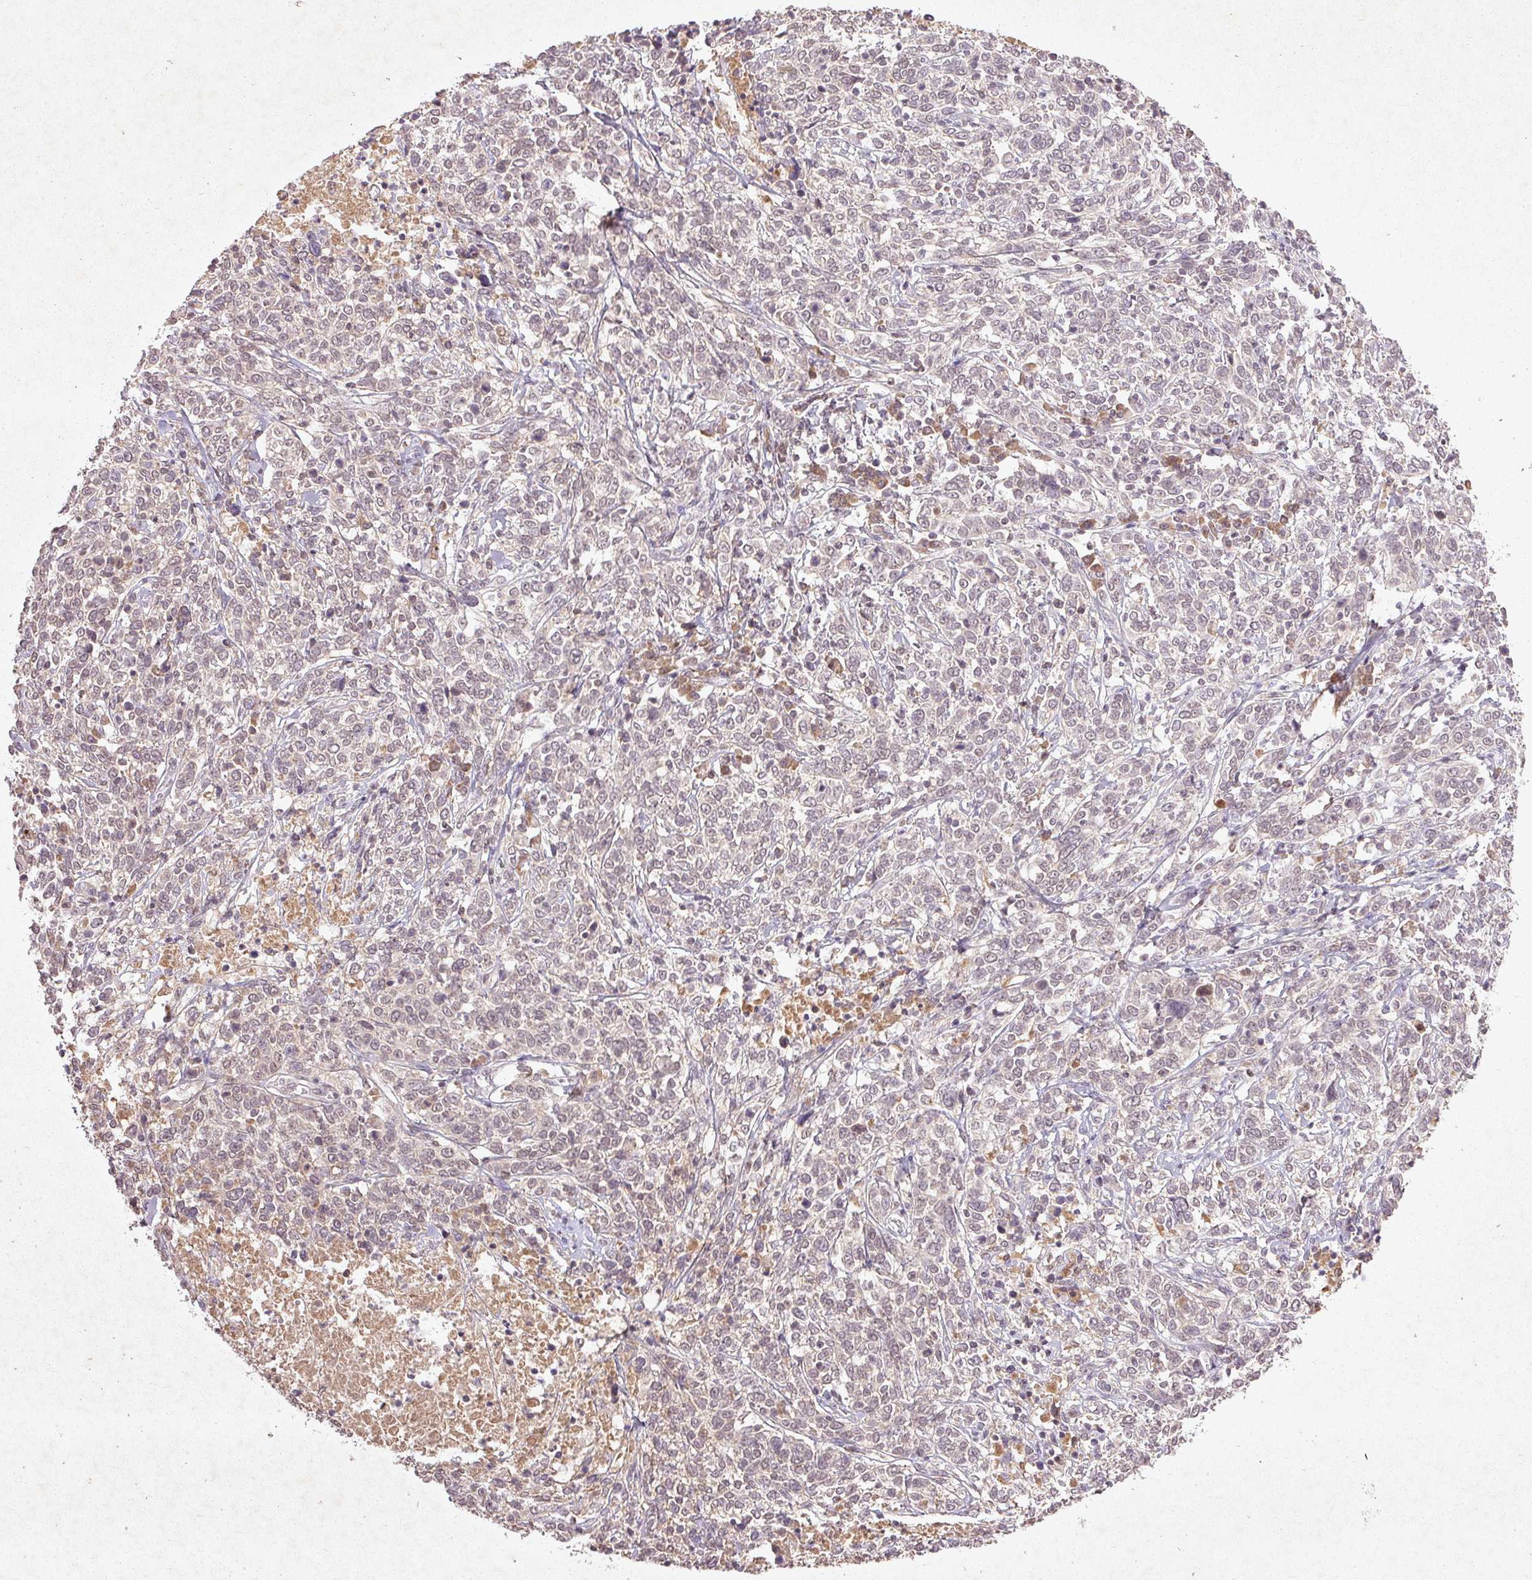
{"staining": {"intensity": "negative", "quantity": "none", "location": "none"}, "tissue": "cervical cancer", "cell_type": "Tumor cells", "image_type": "cancer", "snomed": [{"axis": "morphology", "description": "Squamous cell carcinoma, NOS"}, {"axis": "topography", "description": "Cervix"}], "caption": "Protein analysis of cervical cancer (squamous cell carcinoma) displays no significant staining in tumor cells.", "gene": "FAM168B", "patient": {"sex": "female", "age": 46}}